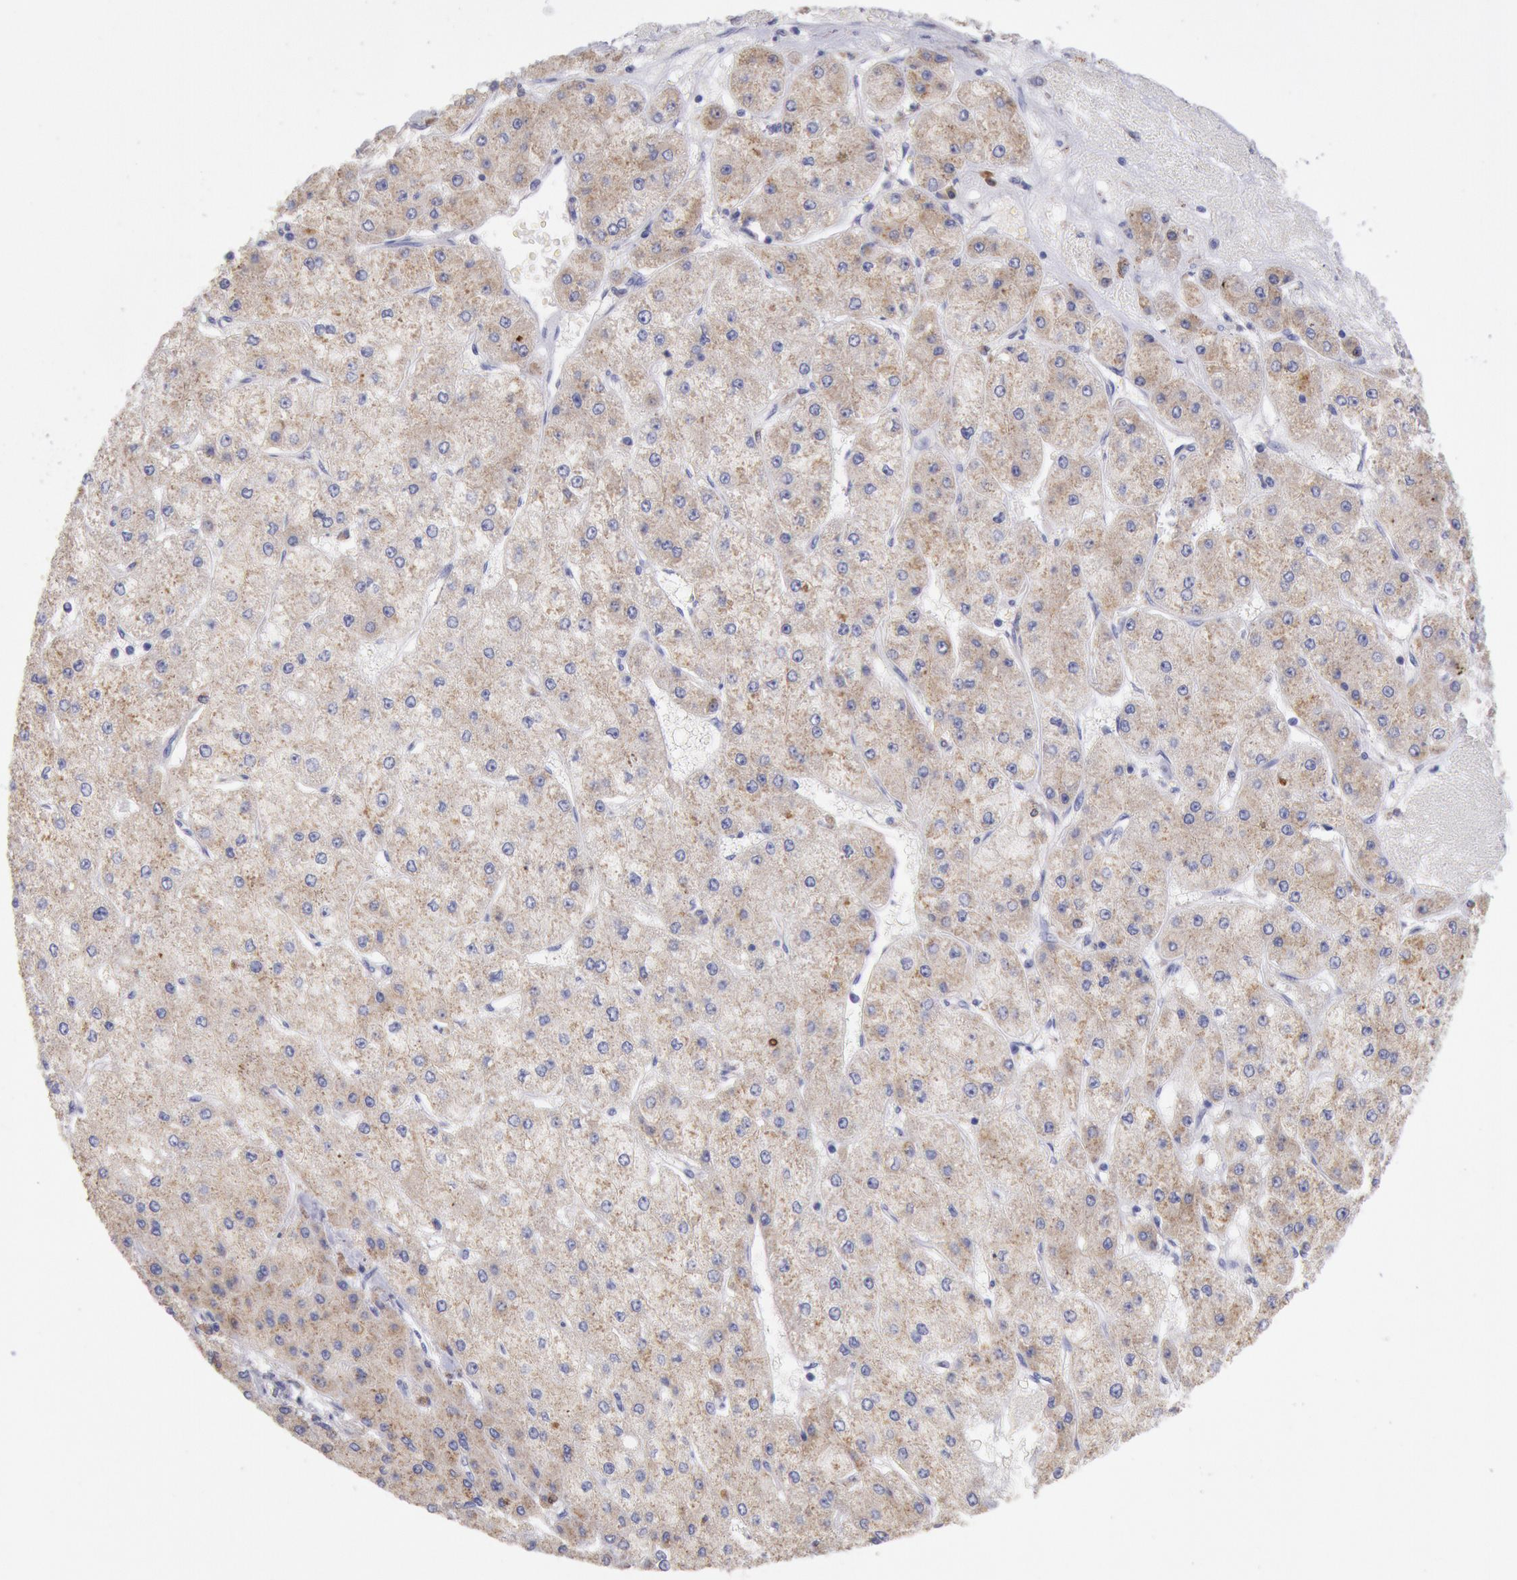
{"staining": {"intensity": "weak", "quantity": ">75%", "location": "cytoplasmic/membranous"}, "tissue": "liver cancer", "cell_type": "Tumor cells", "image_type": "cancer", "snomed": [{"axis": "morphology", "description": "Carcinoma, Hepatocellular, NOS"}, {"axis": "topography", "description": "Liver"}], "caption": "A low amount of weak cytoplasmic/membranous staining is appreciated in about >75% of tumor cells in liver hepatocellular carcinoma tissue. The staining was performed using DAB, with brown indicating positive protein expression. Nuclei are stained blue with hematoxylin.", "gene": "GAL3ST1", "patient": {"sex": "female", "age": 52}}